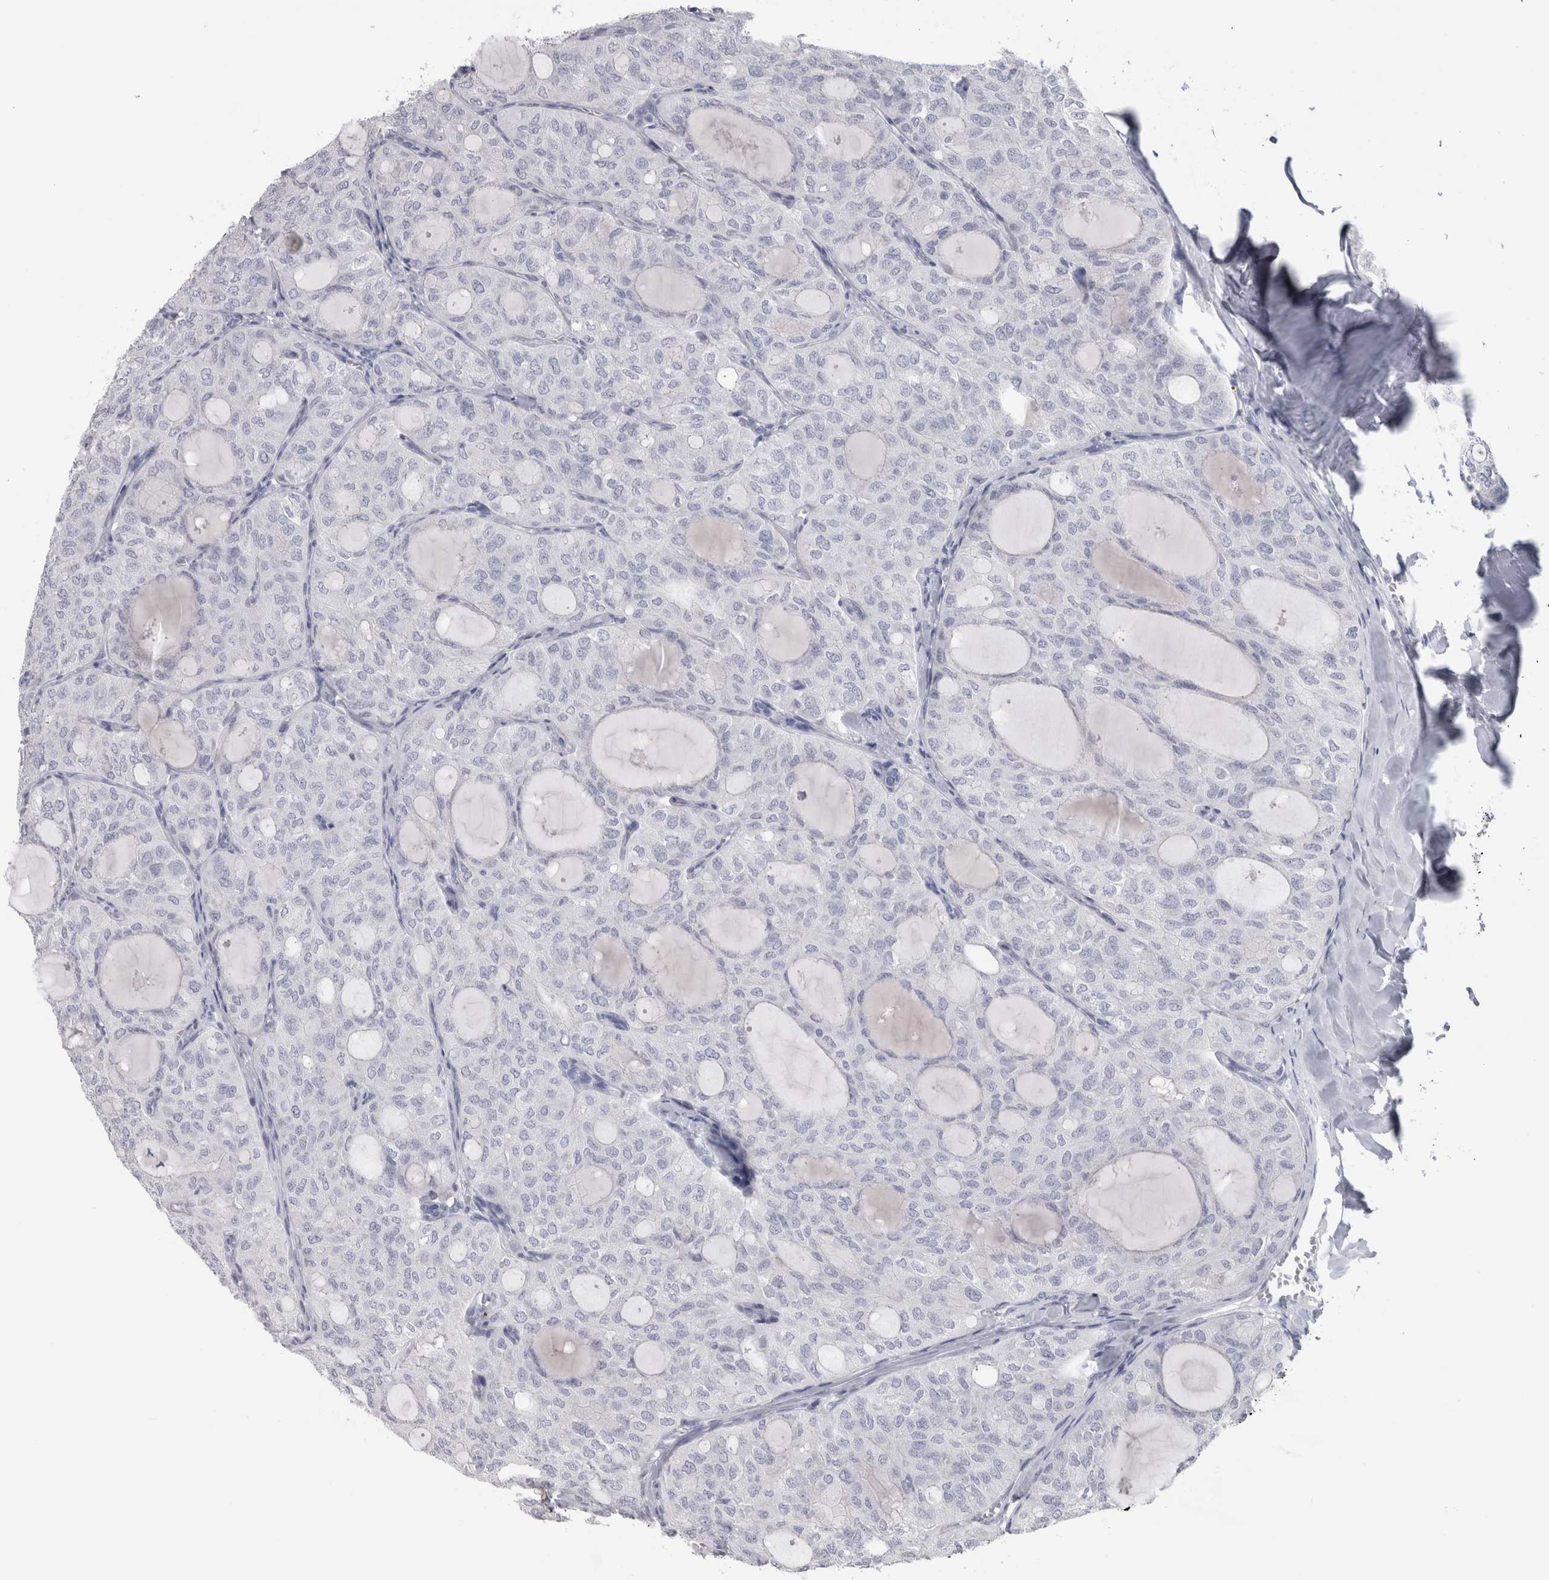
{"staining": {"intensity": "negative", "quantity": "none", "location": "none"}, "tissue": "thyroid cancer", "cell_type": "Tumor cells", "image_type": "cancer", "snomed": [{"axis": "morphology", "description": "Follicular adenoma carcinoma, NOS"}, {"axis": "topography", "description": "Thyroid gland"}], "caption": "High magnification brightfield microscopy of thyroid cancer stained with DAB (brown) and counterstained with hematoxylin (blue): tumor cells show no significant expression.", "gene": "PTH", "patient": {"sex": "male", "age": 75}}